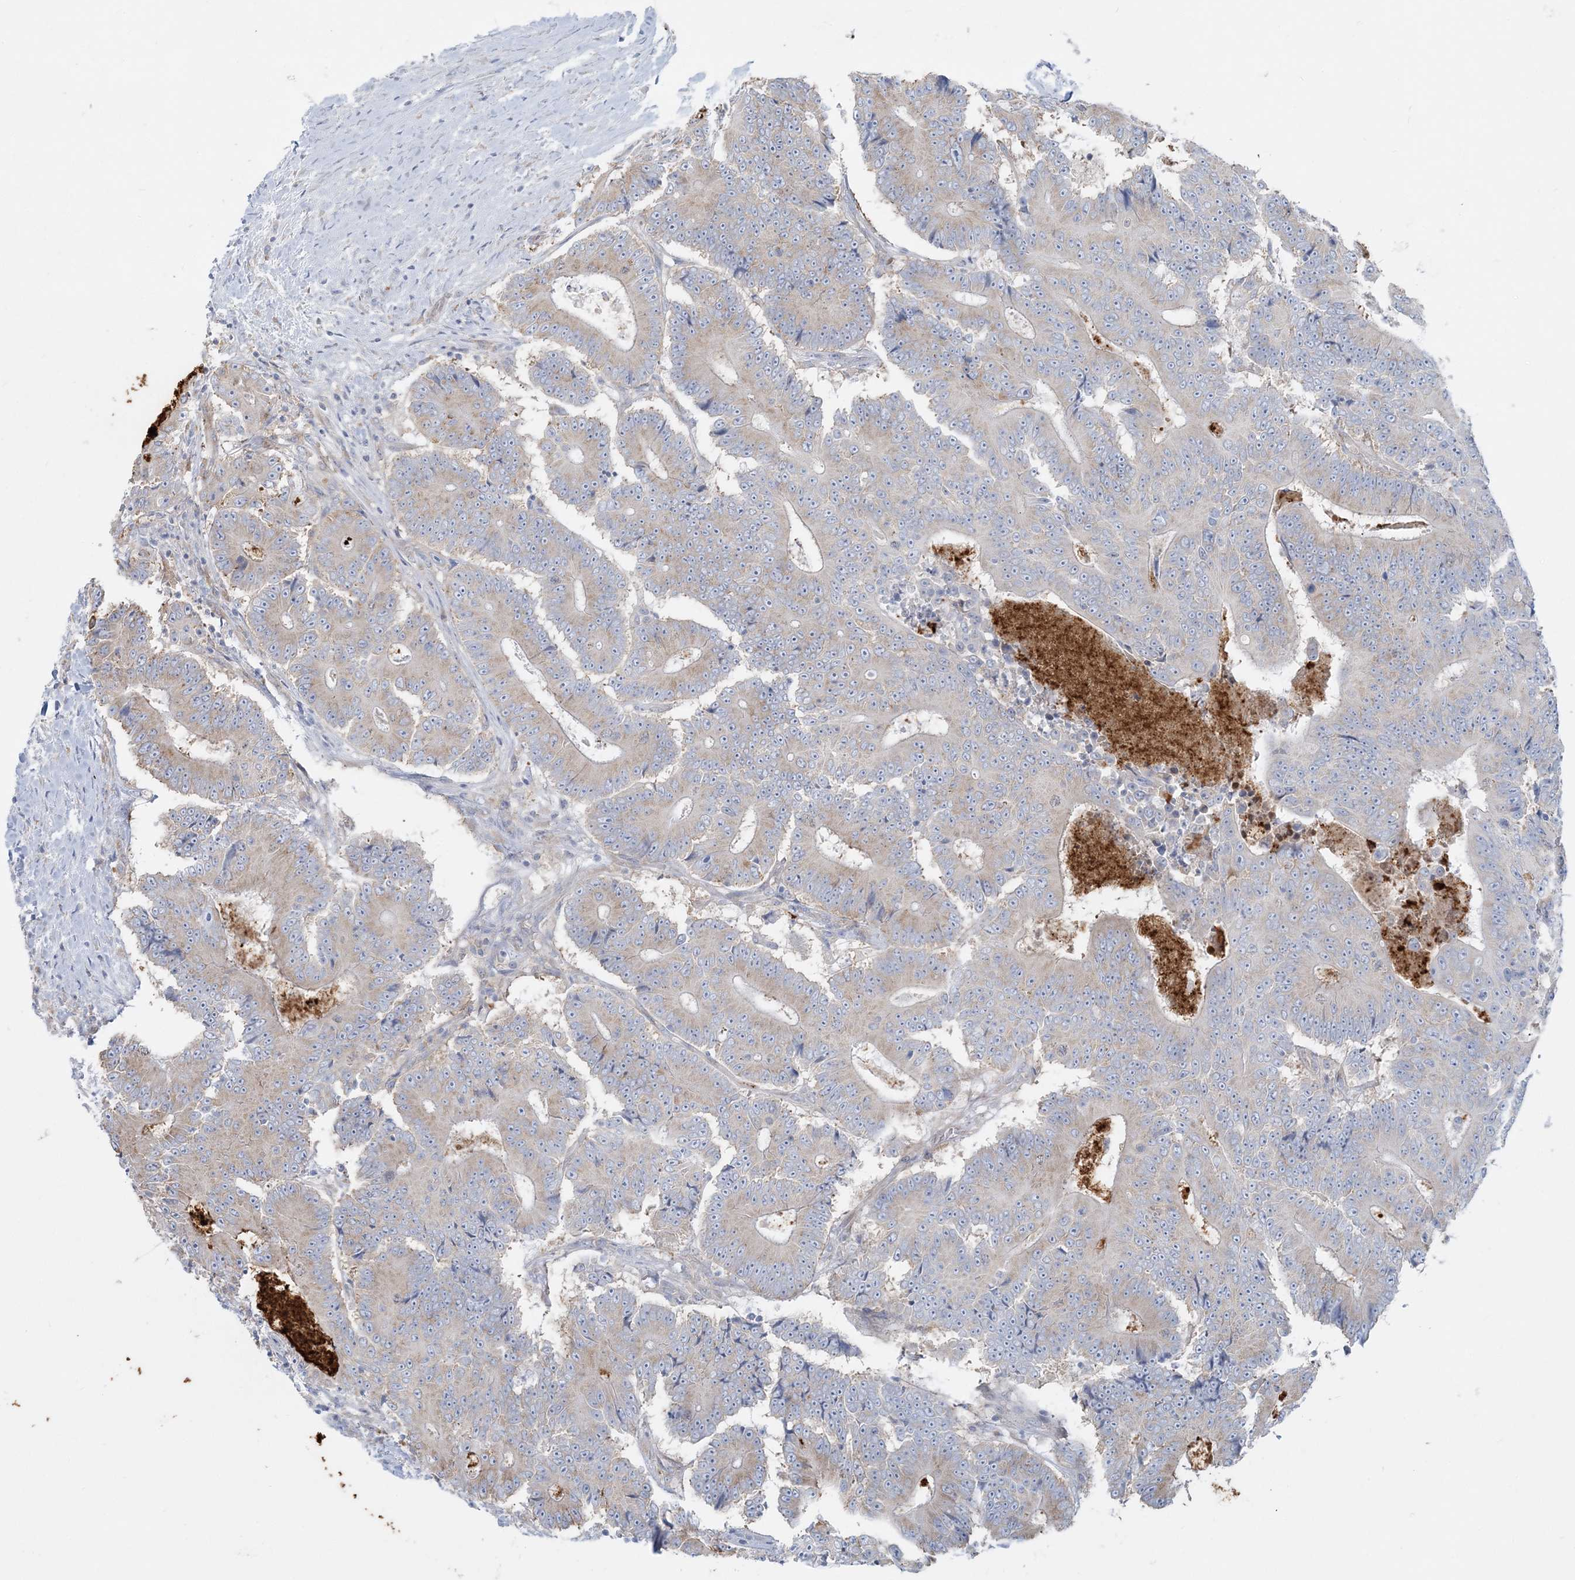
{"staining": {"intensity": "weak", "quantity": "<25%", "location": "cytoplasmic/membranous"}, "tissue": "colorectal cancer", "cell_type": "Tumor cells", "image_type": "cancer", "snomed": [{"axis": "morphology", "description": "Adenocarcinoma, NOS"}, {"axis": "topography", "description": "Colon"}], "caption": "High magnification brightfield microscopy of colorectal adenocarcinoma stained with DAB (brown) and counterstained with hematoxylin (blue): tumor cells show no significant positivity.", "gene": "CCNJ", "patient": {"sex": "male", "age": 83}}